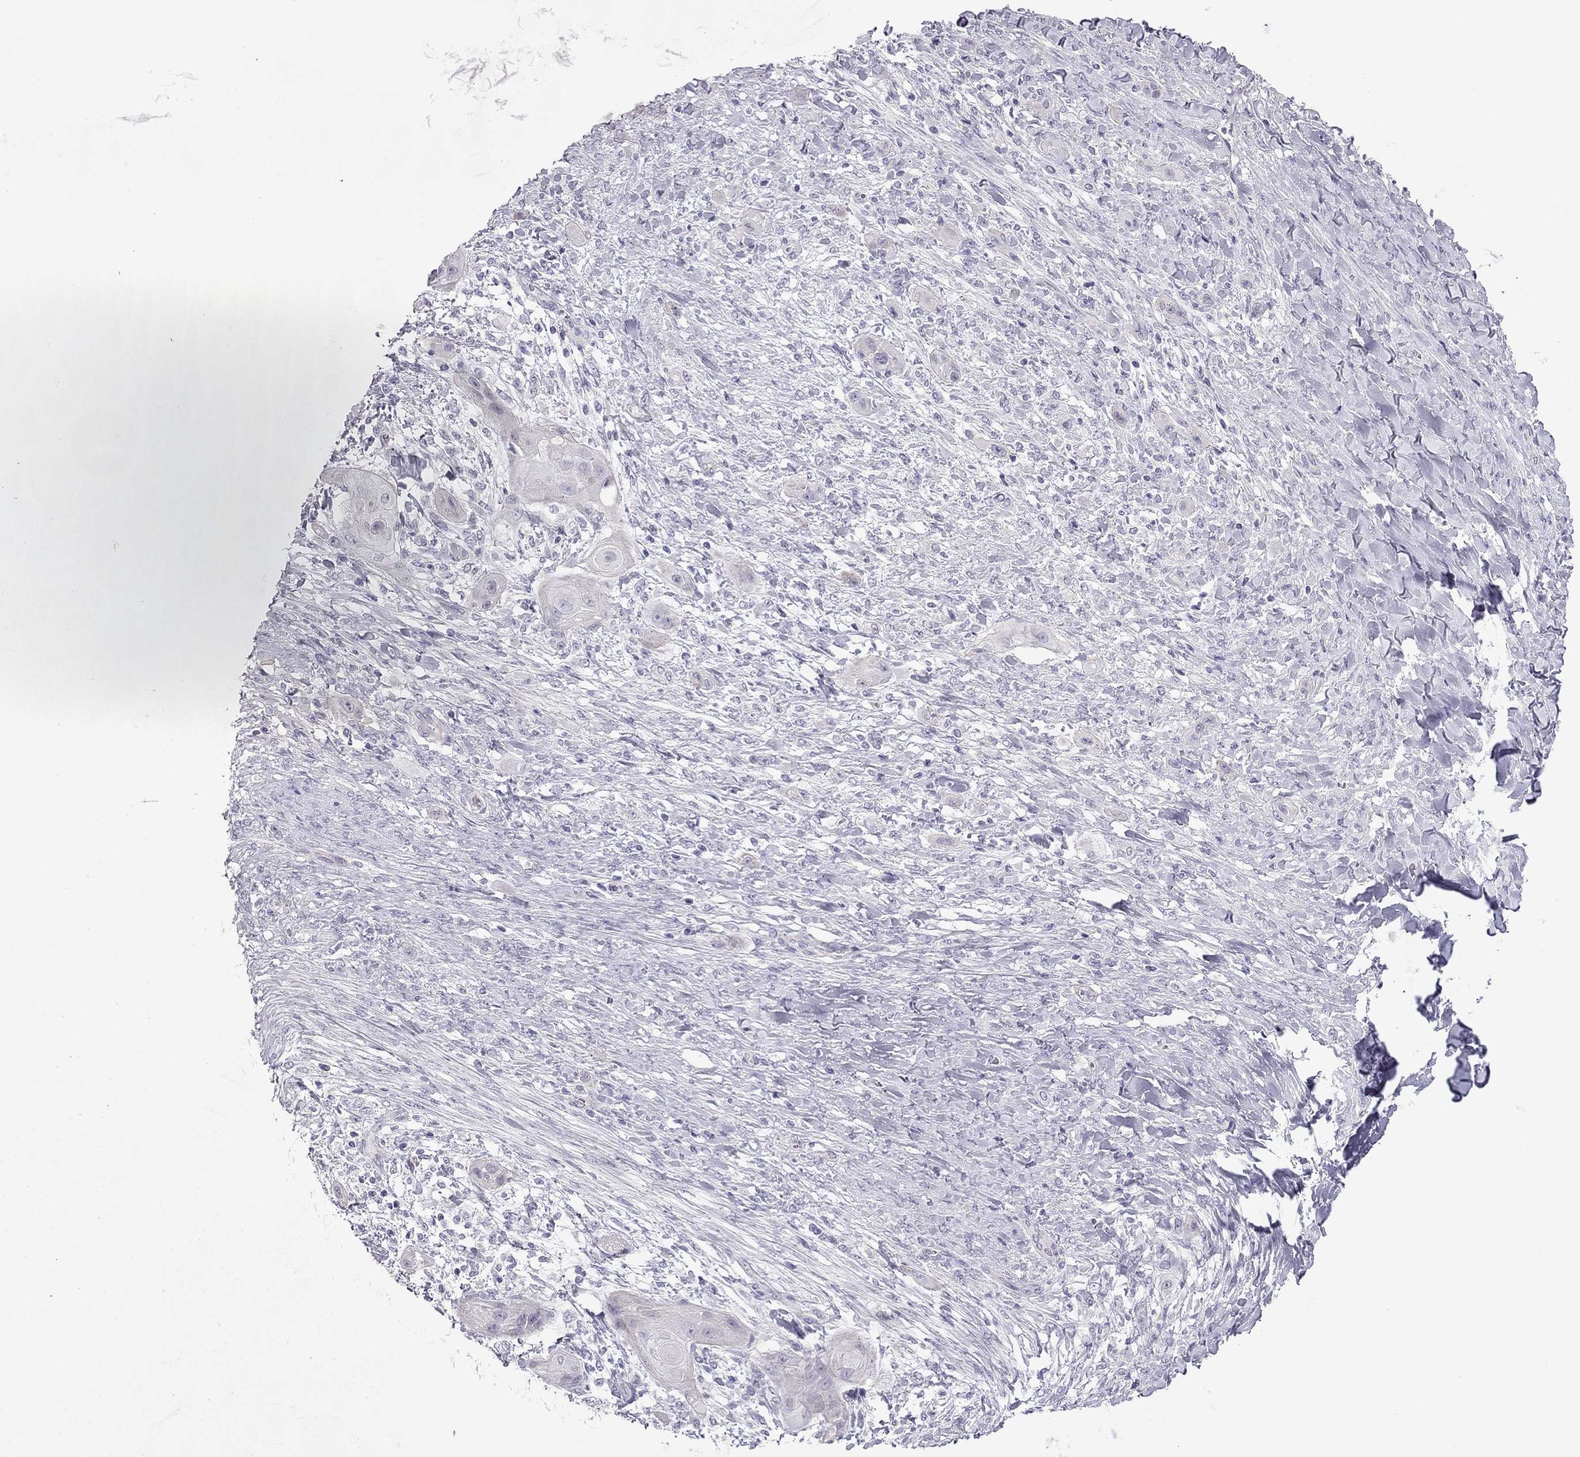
{"staining": {"intensity": "negative", "quantity": "none", "location": "none"}, "tissue": "skin cancer", "cell_type": "Tumor cells", "image_type": "cancer", "snomed": [{"axis": "morphology", "description": "Squamous cell carcinoma, NOS"}, {"axis": "topography", "description": "Skin"}], "caption": "Tumor cells show no significant staining in skin cancer (squamous cell carcinoma).", "gene": "CFAP53", "patient": {"sex": "male", "age": 62}}